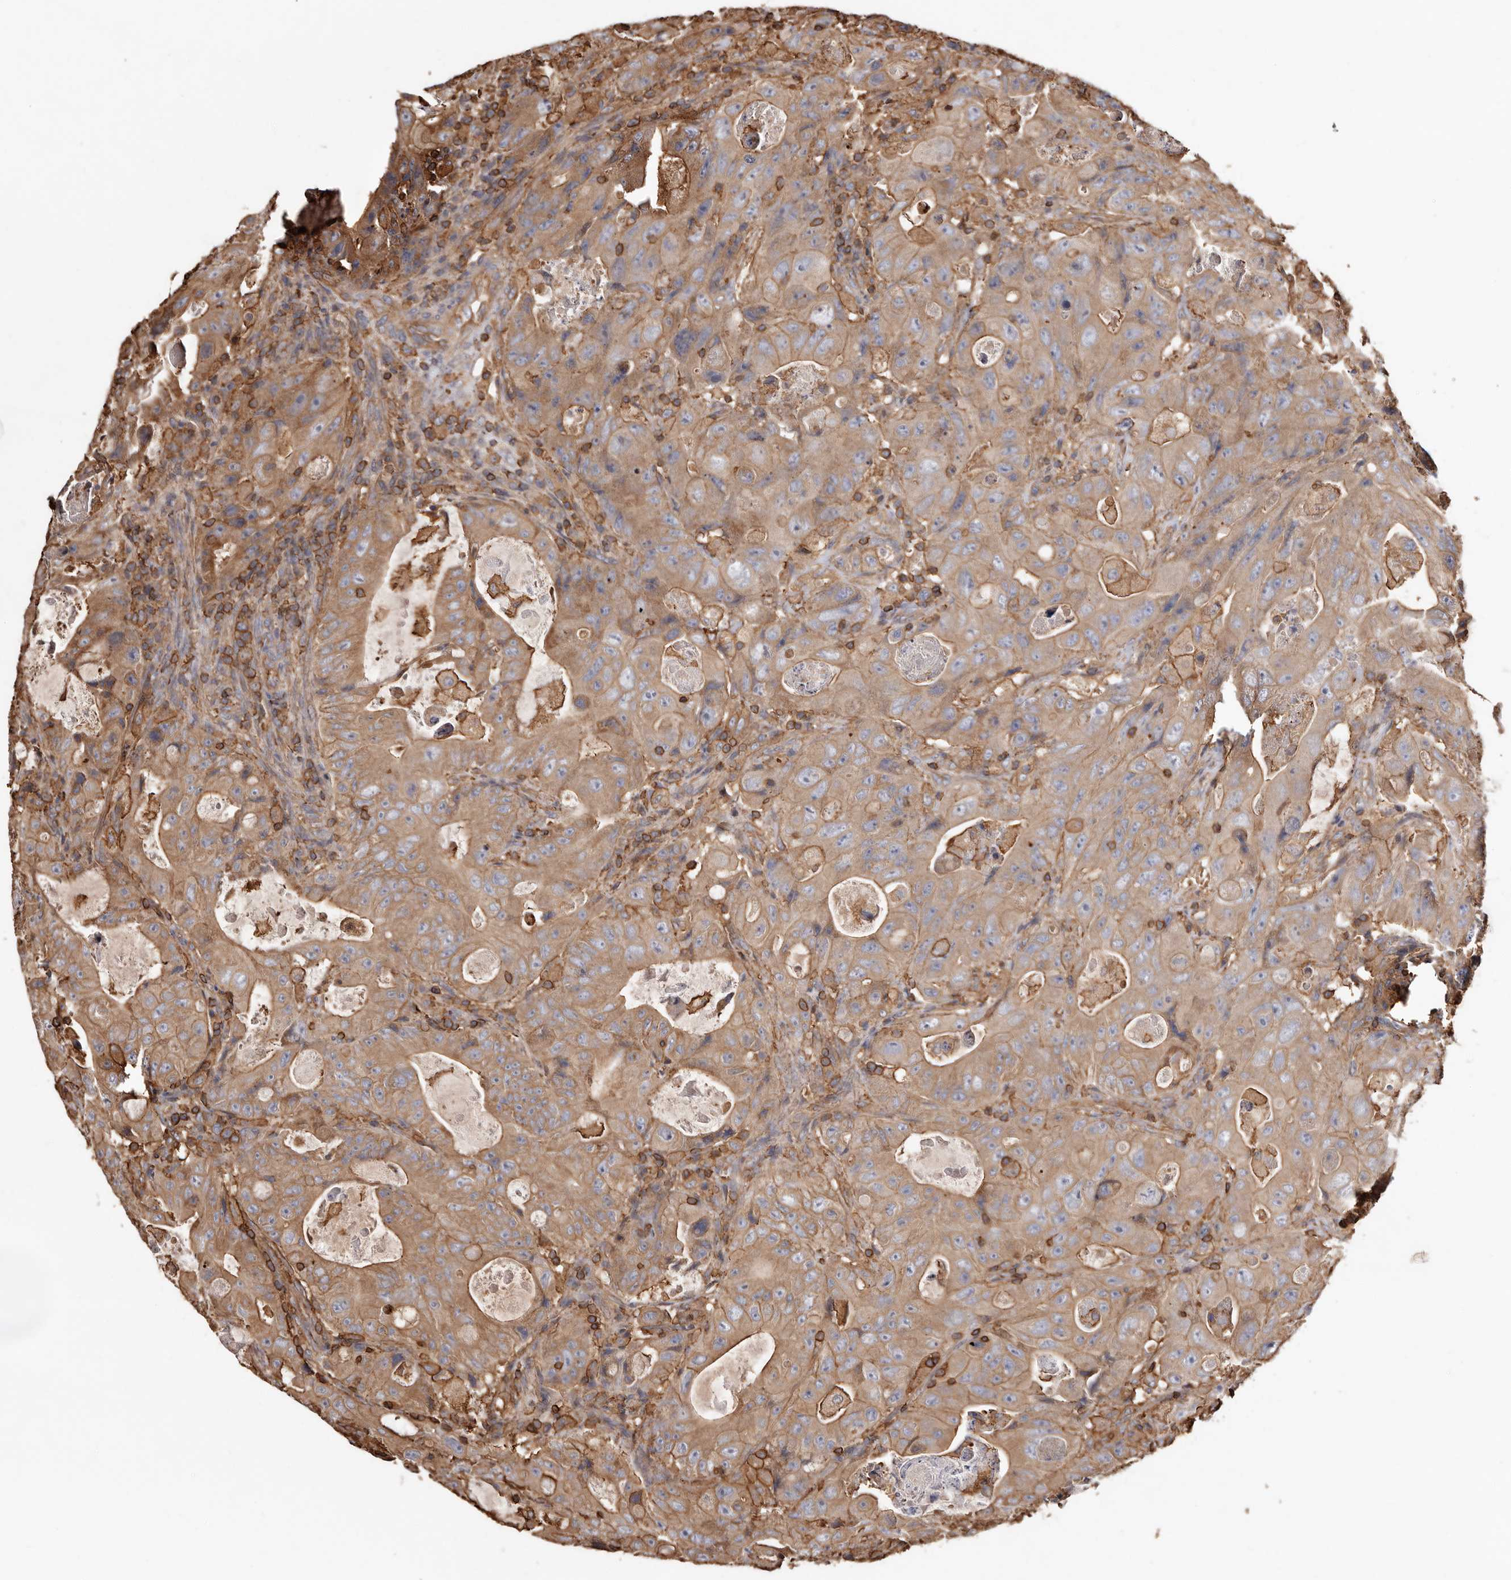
{"staining": {"intensity": "moderate", "quantity": ">75%", "location": "cytoplasmic/membranous"}, "tissue": "colorectal cancer", "cell_type": "Tumor cells", "image_type": "cancer", "snomed": [{"axis": "morphology", "description": "Adenocarcinoma, NOS"}, {"axis": "topography", "description": "Colon"}], "caption": "Immunohistochemical staining of adenocarcinoma (colorectal) demonstrates moderate cytoplasmic/membranous protein staining in about >75% of tumor cells.", "gene": "COQ8B", "patient": {"sex": "female", "age": 46}}